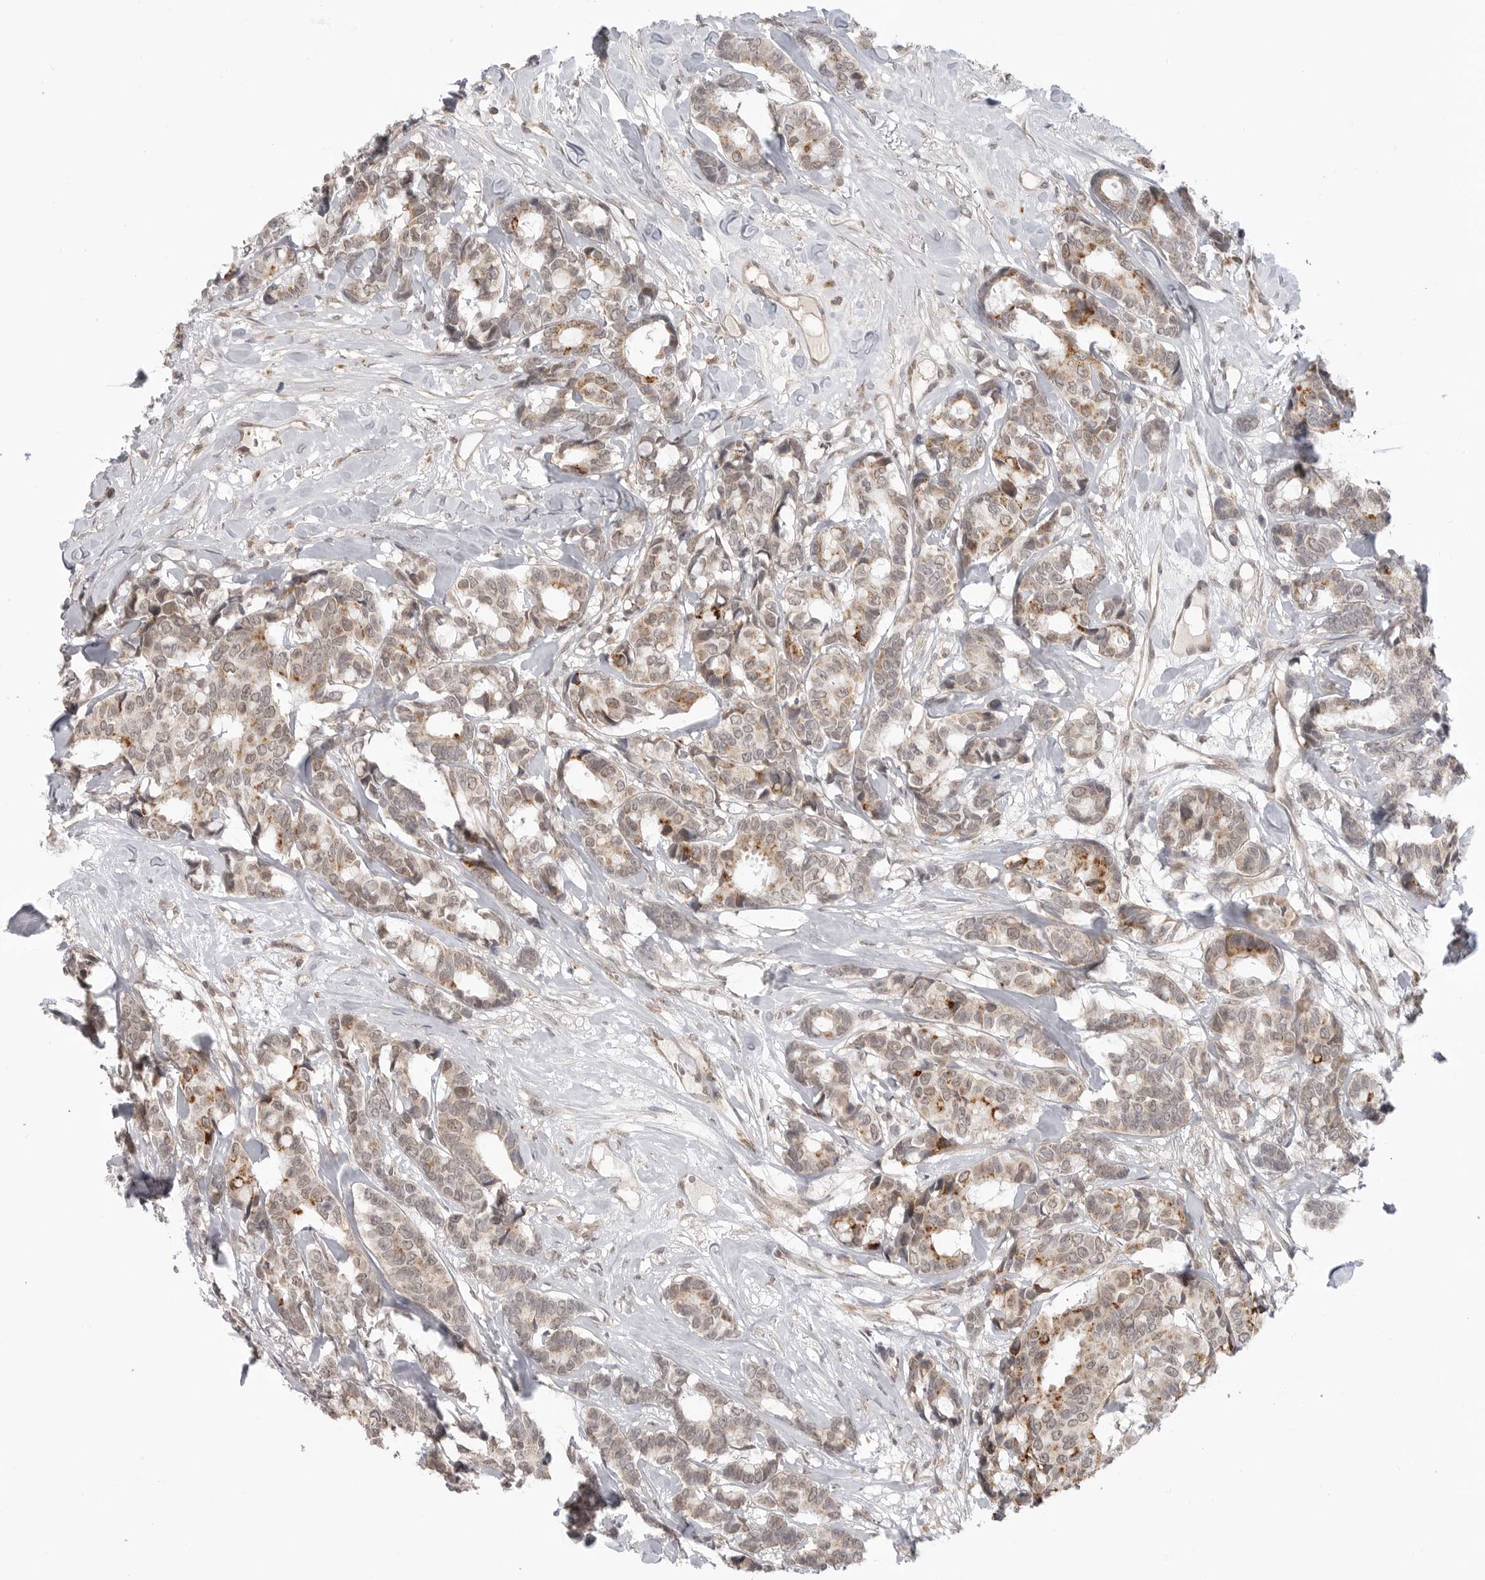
{"staining": {"intensity": "moderate", "quantity": "25%-75%", "location": "cytoplasmic/membranous"}, "tissue": "breast cancer", "cell_type": "Tumor cells", "image_type": "cancer", "snomed": [{"axis": "morphology", "description": "Duct carcinoma"}, {"axis": "topography", "description": "Breast"}], "caption": "This image reveals IHC staining of human breast infiltrating ductal carcinoma, with medium moderate cytoplasmic/membranous positivity in about 25%-75% of tumor cells.", "gene": "KALRN", "patient": {"sex": "female", "age": 87}}